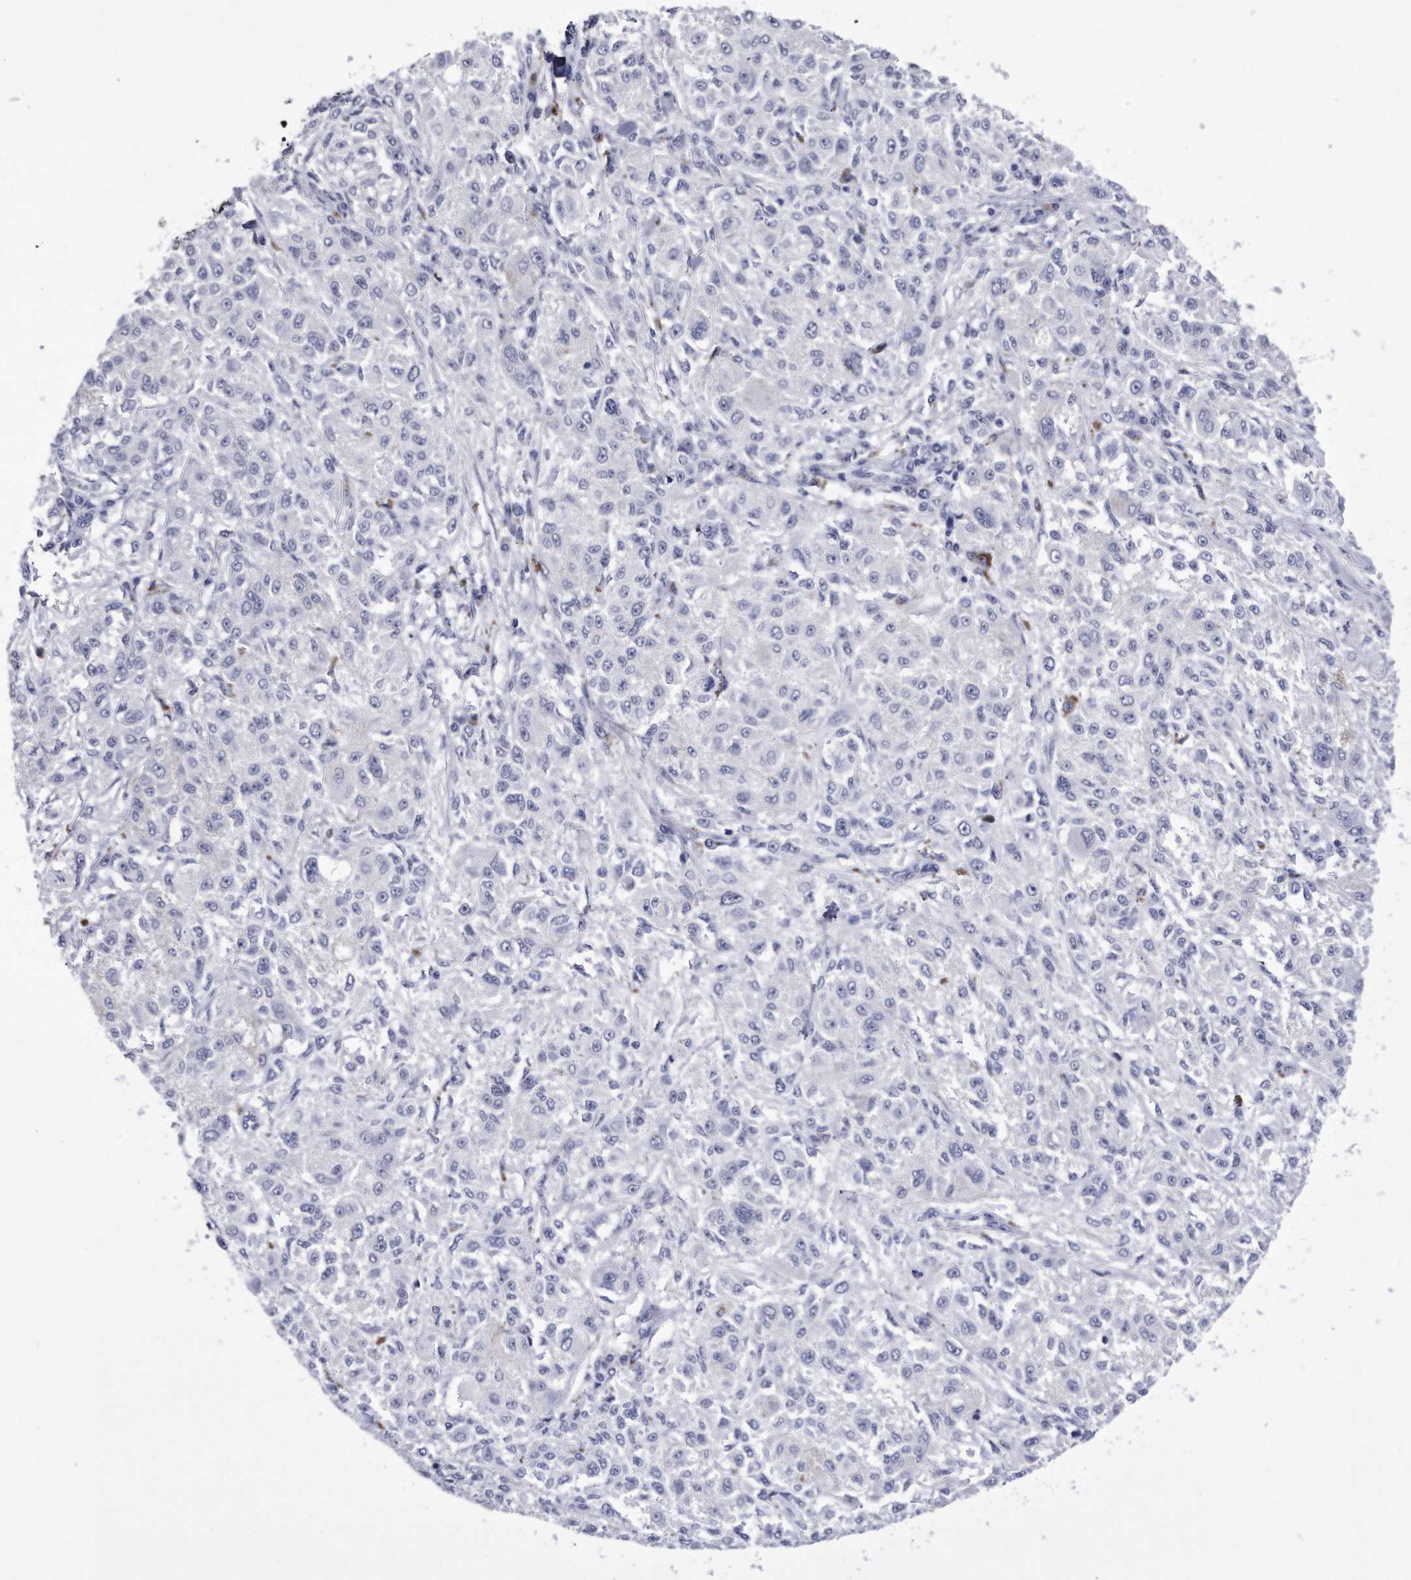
{"staining": {"intensity": "negative", "quantity": "none", "location": "none"}, "tissue": "melanoma", "cell_type": "Tumor cells", "image_type": "cancer", "snomed": [{"axis": "morphology", "description": "Necrosis, NOS"}, {"axis": "morphology", "description": "Malignant melanoma, NOS"}, {"axis": "topography", "description": "Skin"}], "caption": "Immunohistochemical staining of melanoma demonstrates no significant positivity in tumor cells.", "gene": "KCTD8", "patient": {"sex": "female", "age": 87}}